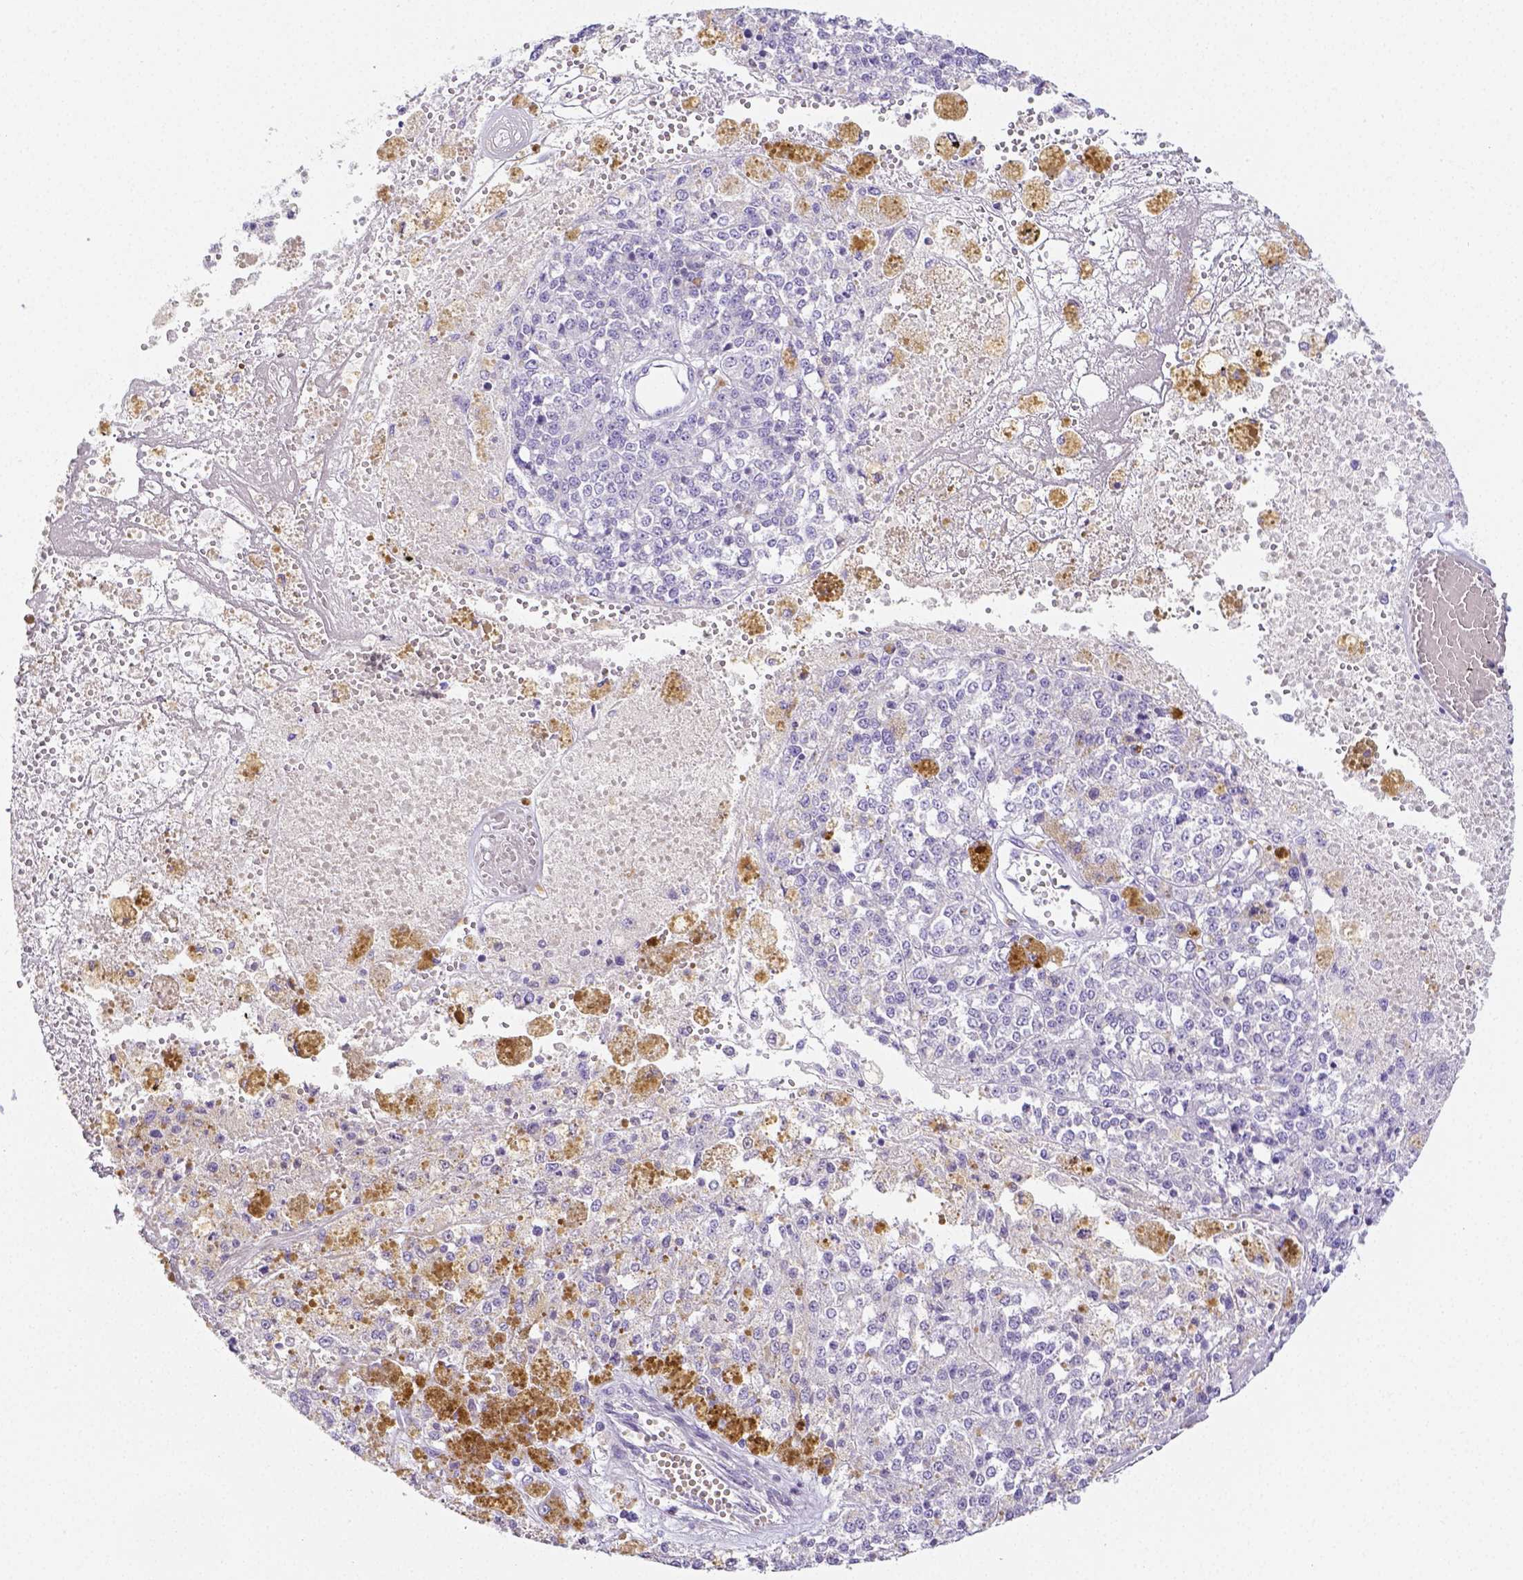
{"staining": {"intensity": "negative", "quantity": "none", "location": "none"}, "tissue": "melanoma", "cell_type": "Tumor cells", "image_type": "cancer", "snomed": [{"axis": "morphology", "description": "Malignant melanoma, Metastatic site"}, {"axis": "topography", "description": "Lymph node"}], "caption": "A histopathology image of malignant melanoma (metastatic site) stained for a protein reveals no brown staining in tumor cells.", "gene": "ARHGAP36", "patient": {"sex": "female", "age": 64}}